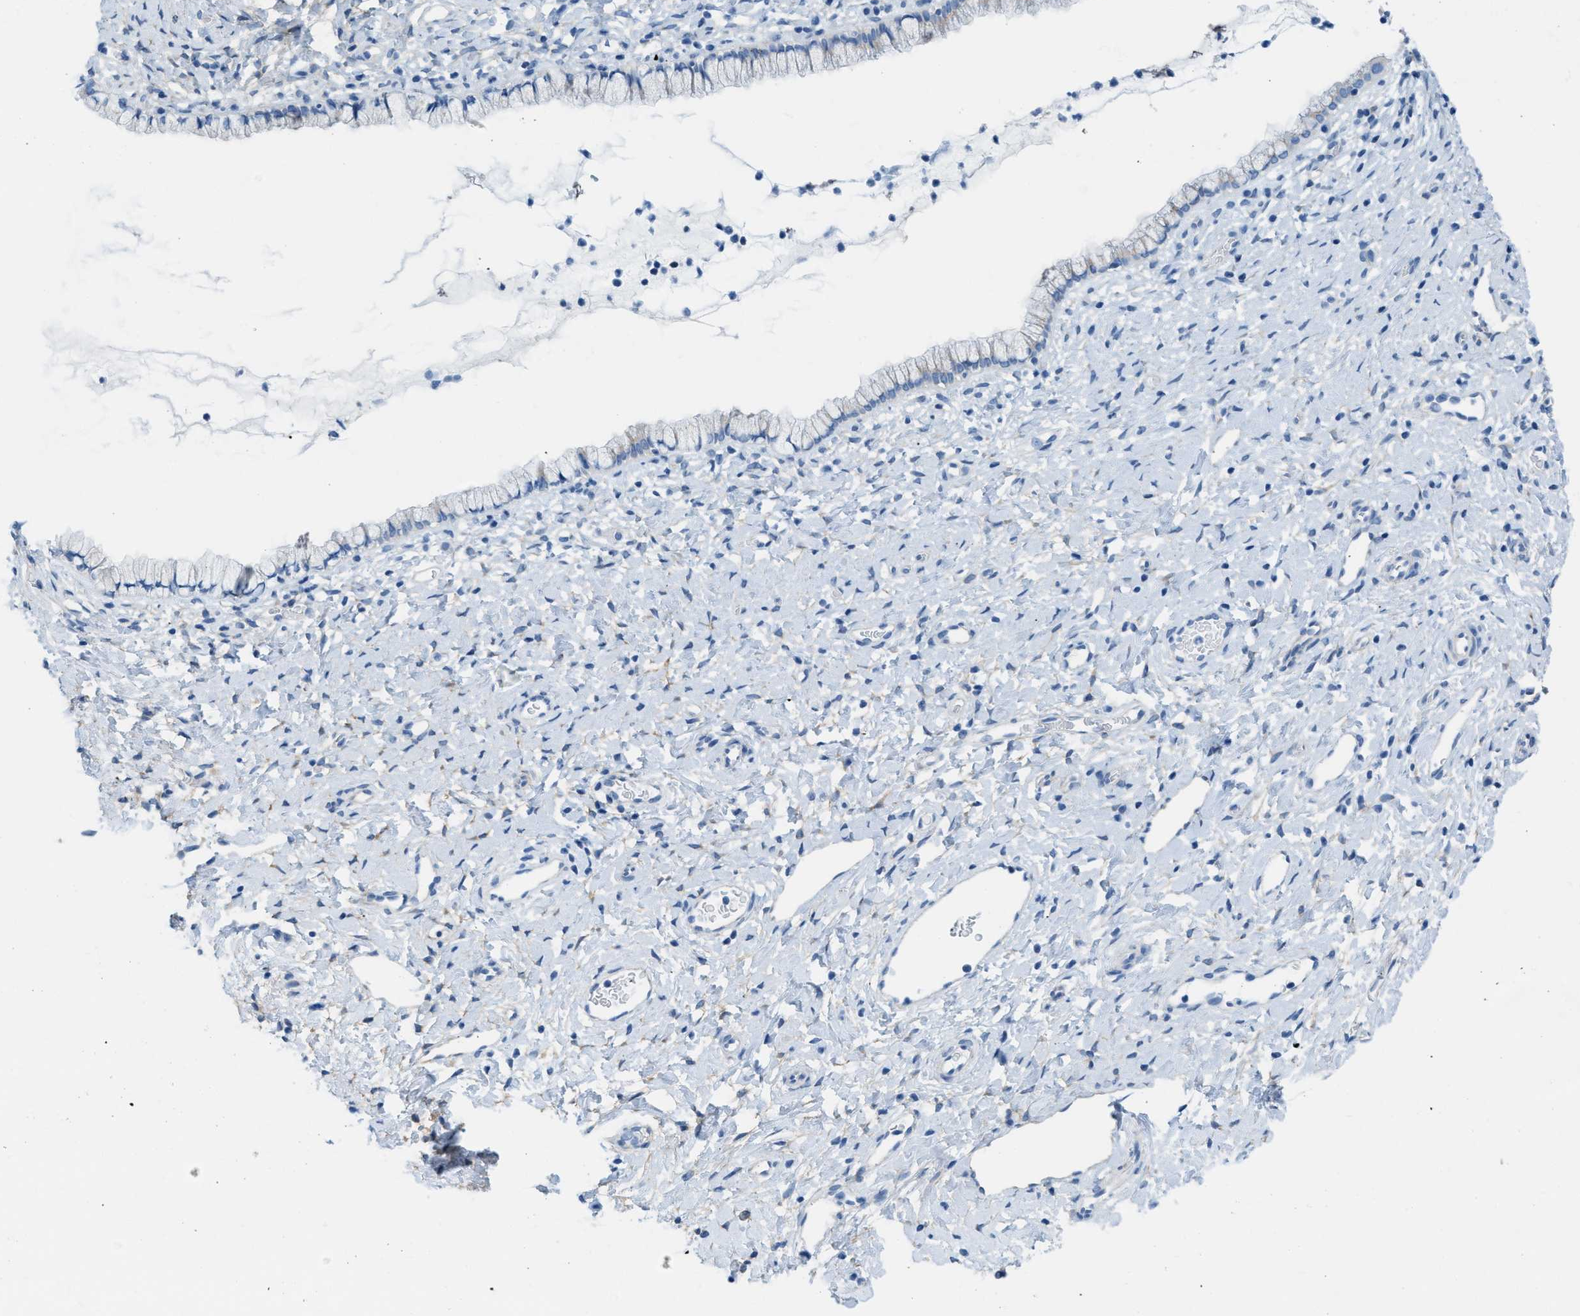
{"staining": {"intensity": "negative", "quantity": "none", "location": "none"}, "tissue": "cervix", "cell_type": "Glandular cells", "image_type": "normal", "snomed": [{"axis": "morphology", "description": "Normal tissue, NOS"}, {"axis": "topography", "description": "Cervix"}], "caption": "Image shows no protein staining in glandular cells of unremarkable cervix. The staining is performed using DAB (3,3'-diaminobenzidine) brown chromogen with nuclei counter-stained in using hematoxylin.", "gene": "ASGR1", "patient": {"sex": "female", "age": 72}}